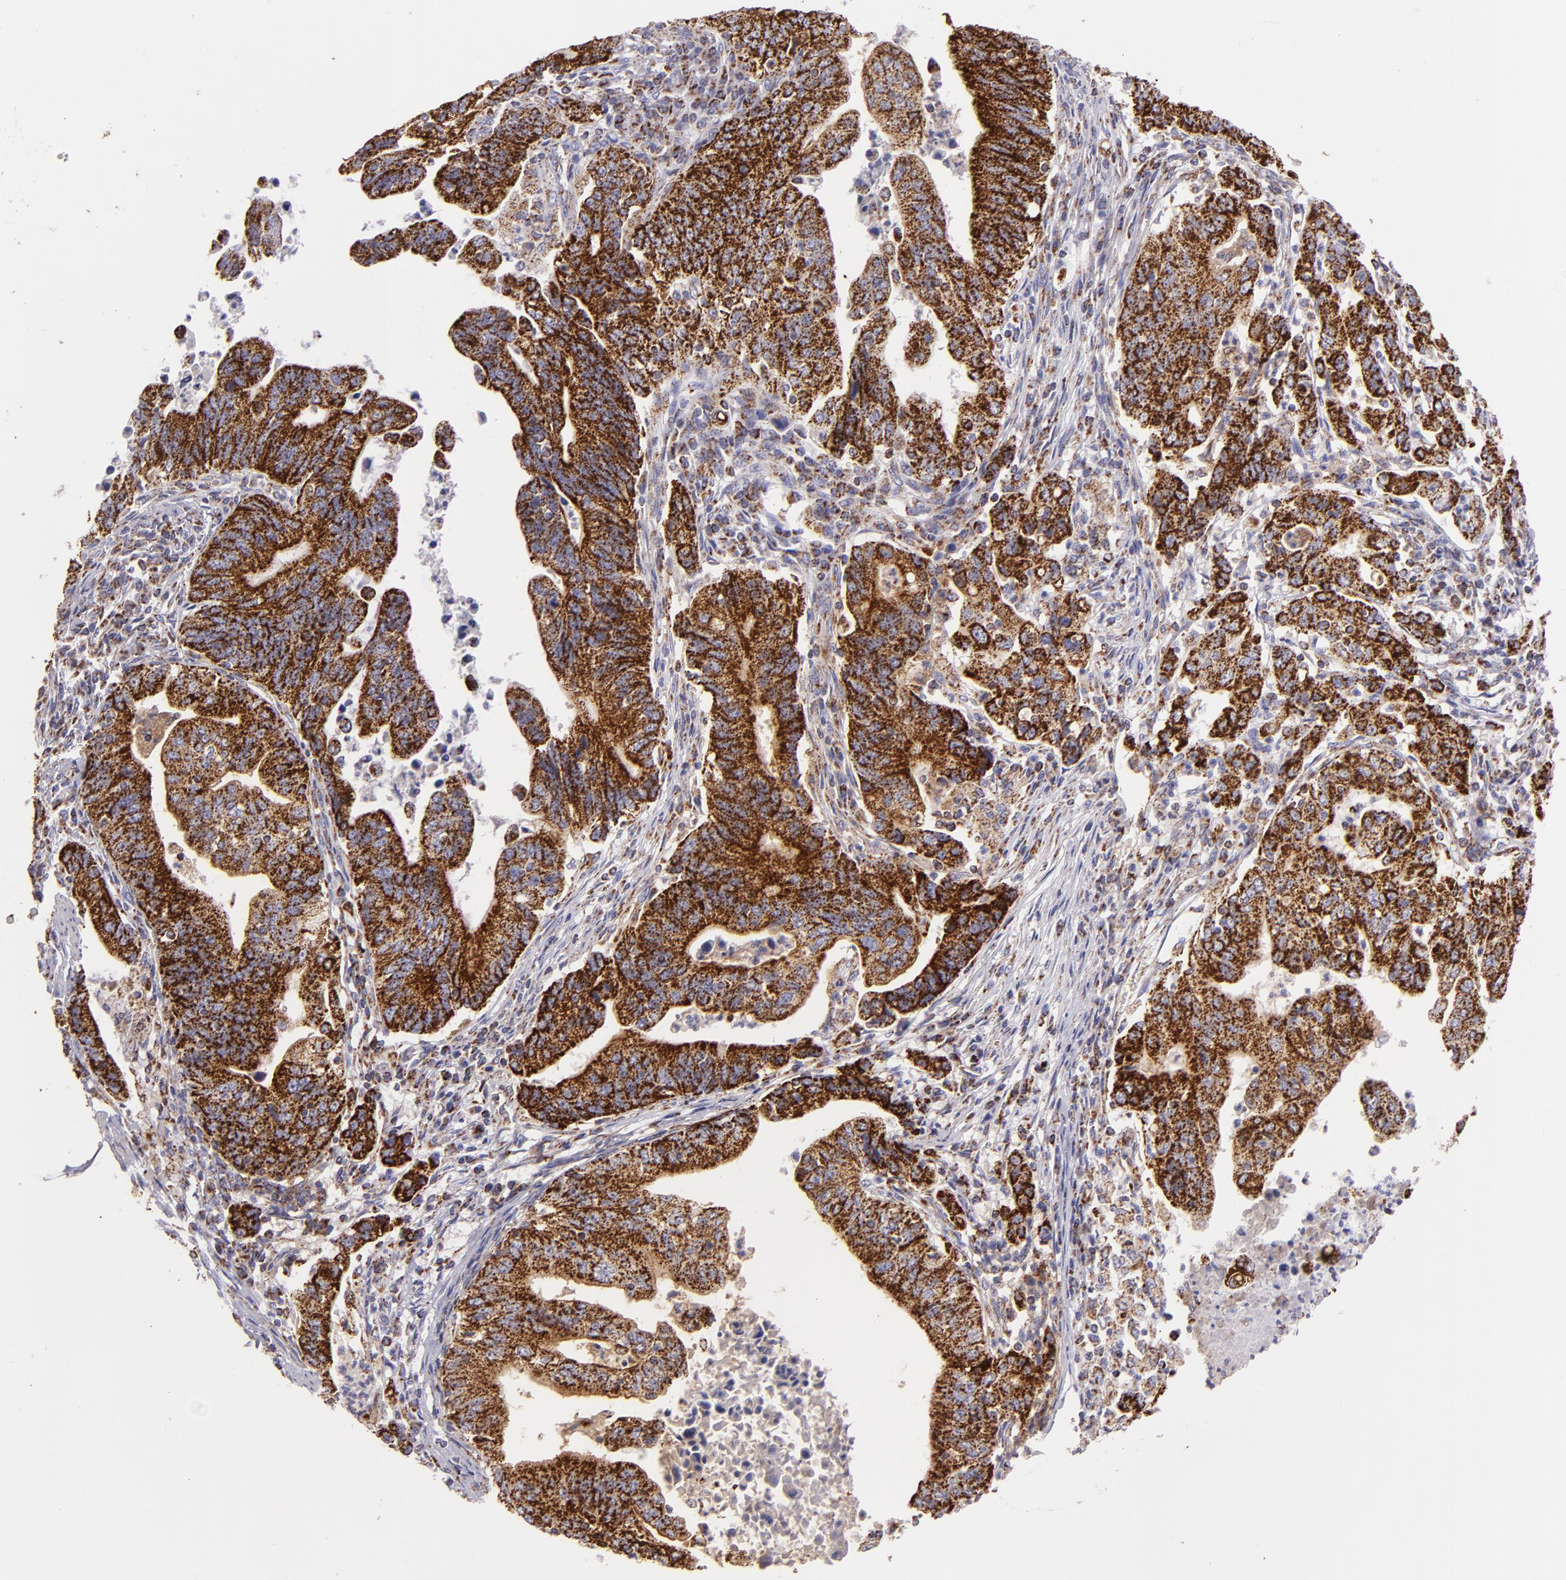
{"staining": {"intensity": "strong", "quantity": ">75%", "location": "cytoplasmic/membranous"}, "tissue": "stomach cancer", "cell_type": "Tumor cells", "image_type": "cancer", "snomed": [{"axis": "morphology", "description": "Adenocarcinoma, NOS"}, {"axis": "topography", "description": "Stomach, upper"}], "caption": "A micrograph showing strong cytoplasmic/membranous positivity in about >75% of tumor cells in stomach cancer (adenocarcinoma), as visualized by brown immunohistochemical staining.", "gene": "HSPD1", "patient": {"sex": "female", "age": 50}}